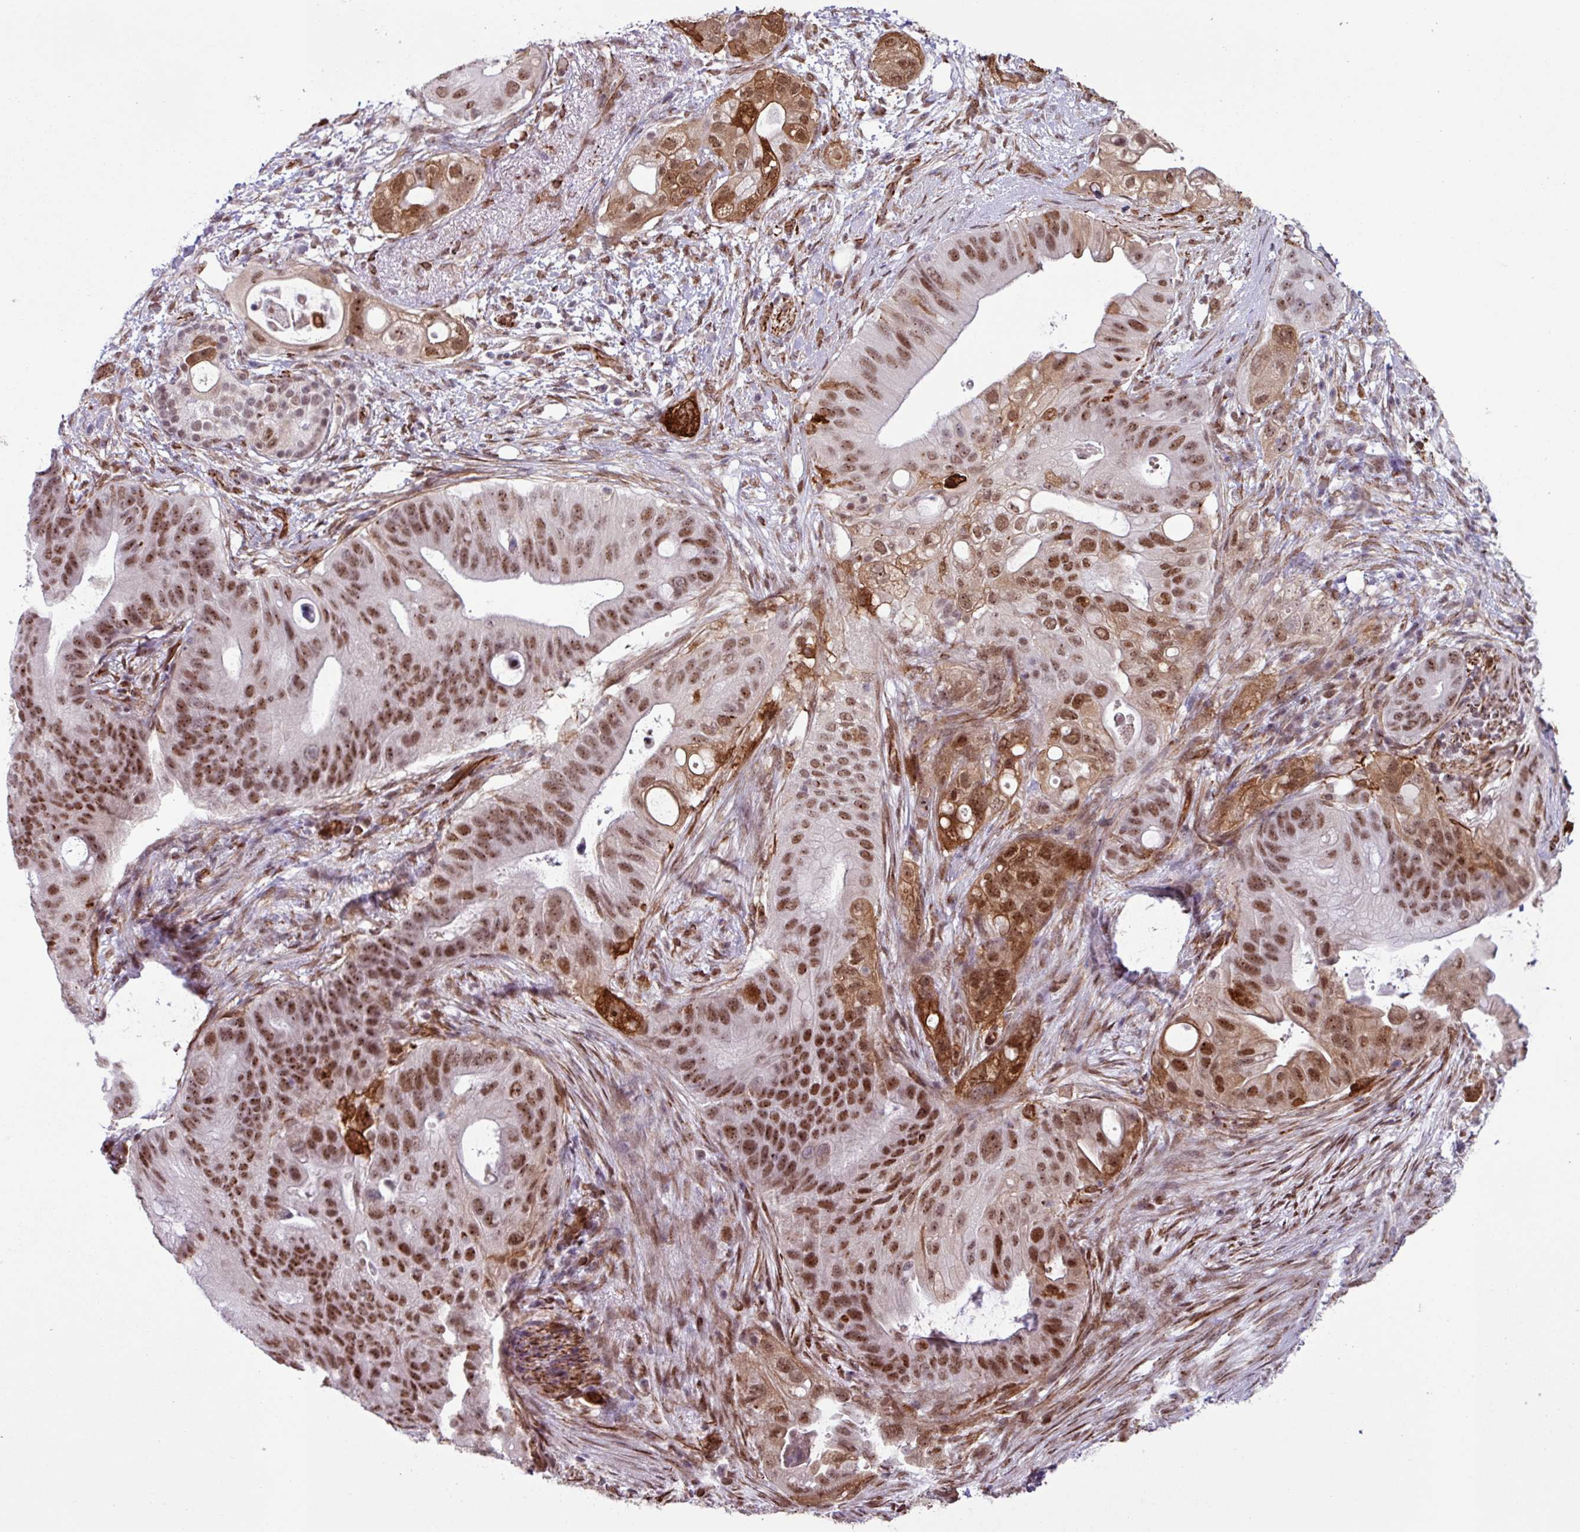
{"staining": {"intensity": "strong", "quantity": ">75%", "location": "nuclear"}, "tissue": "pancreatic cancer", "cell_type": "Tumor cells", "image_type": "cancer", "snomed": [{"axis": "morphology", "description": "Adenocarcinoma, NOS"}, {"axis": "topography", "description": "Pancreas"}], "caption": "High-magnification brightfield microscopy of adenocarcinoma (pancreatic) stained with DAB (brown) and counterstained with hematoxylin (blue). tumor cells exhibit strong nuclear expression is present in about>75% of cells. Nuclei are stained in blue.", "gene": "CHD3", "patient": {"sex": "female", "age": 72}}